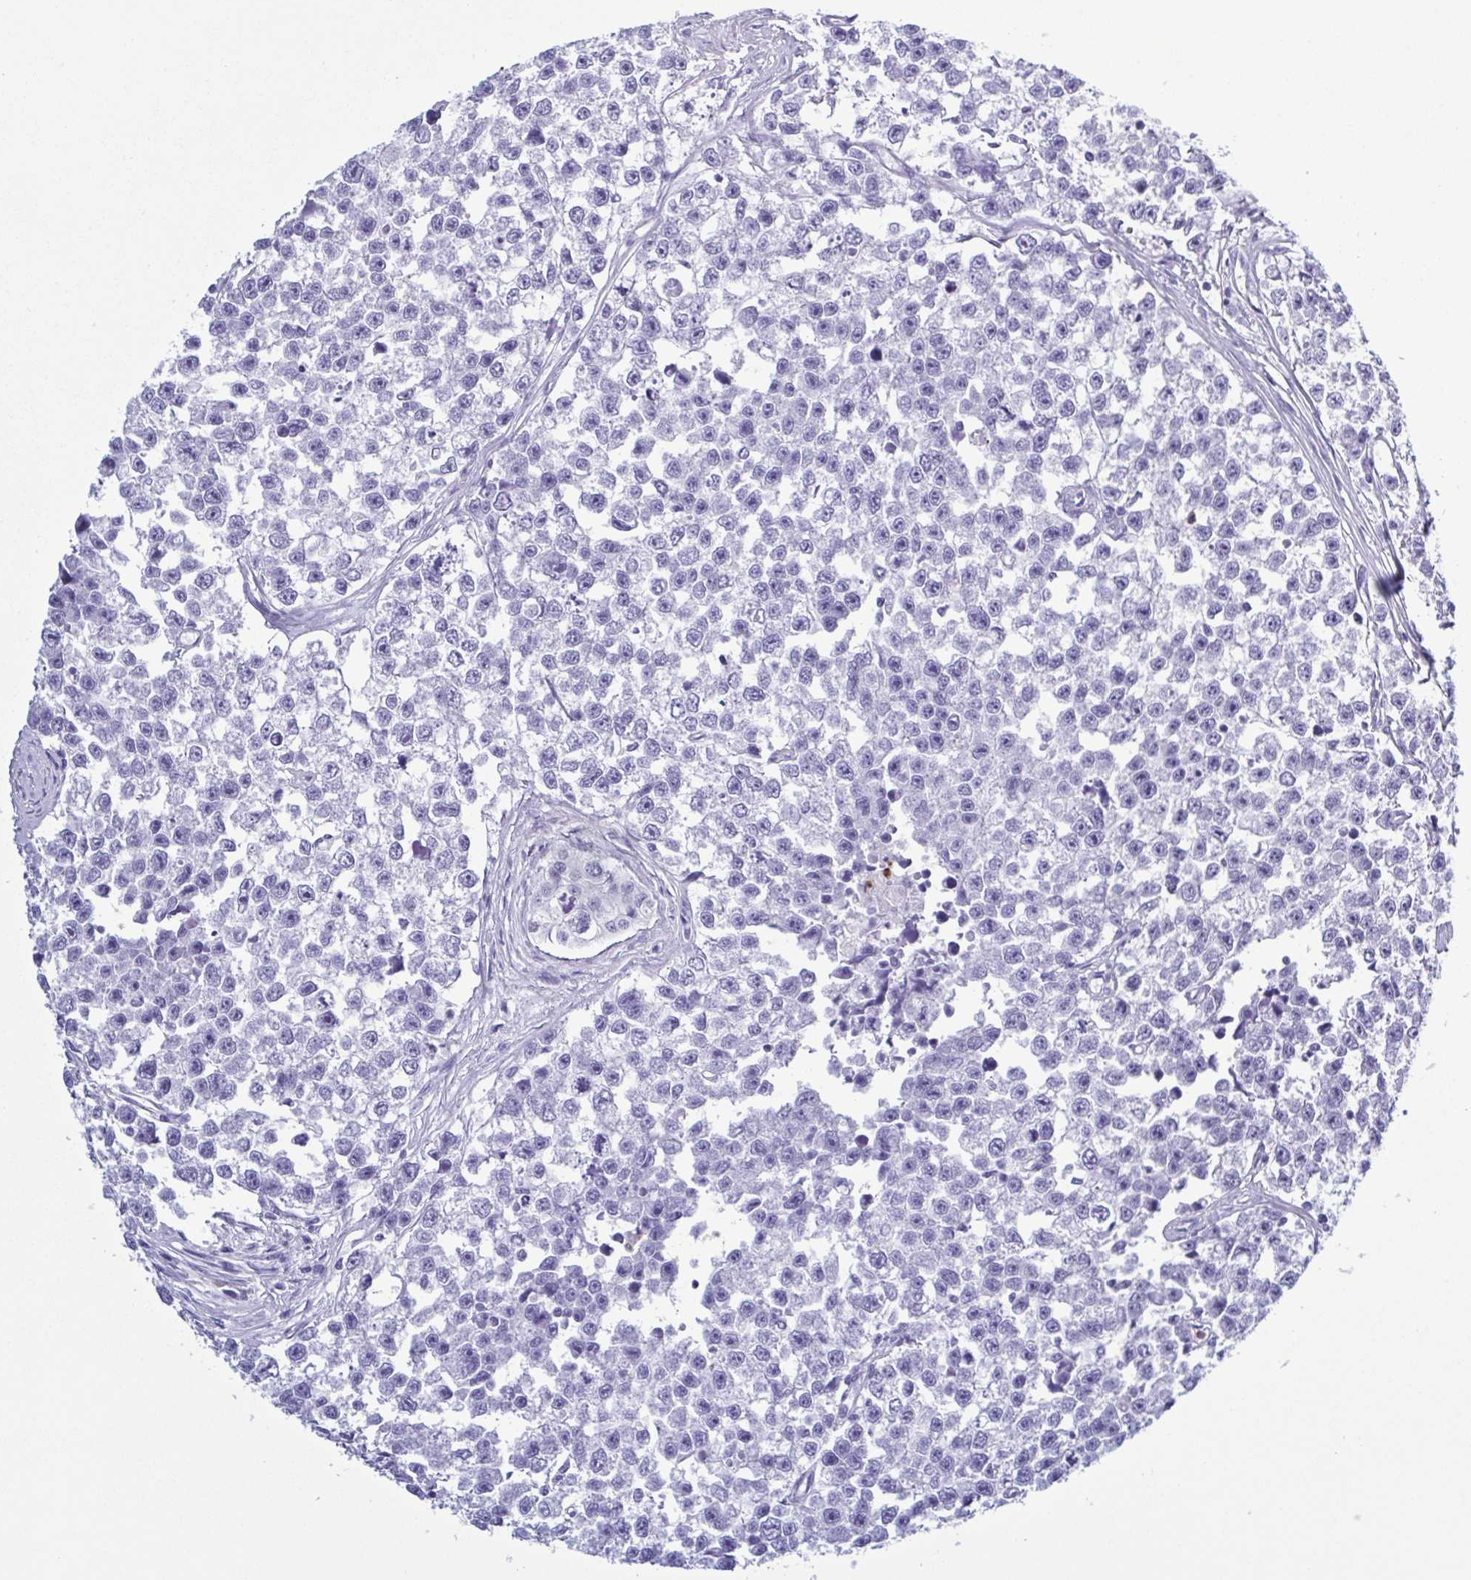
{"staining": {"intensity": "negative", "quantity": "none", "location": "none"}, "tissue": "testis cancer", "cell_type": "Tumor cells", "image_type": "cancer", "snomed": [{"axis": "morphology", "description": "Seminoma, NOS"}, {"axis": "topography", "description": "Testis"}], "caption": "Immunohistochemical staining of seminoma (testis) exhibits no significant positivity in tumor cells.", "gene": "LTF", "patient": {"sex": "male", "age": 26}}